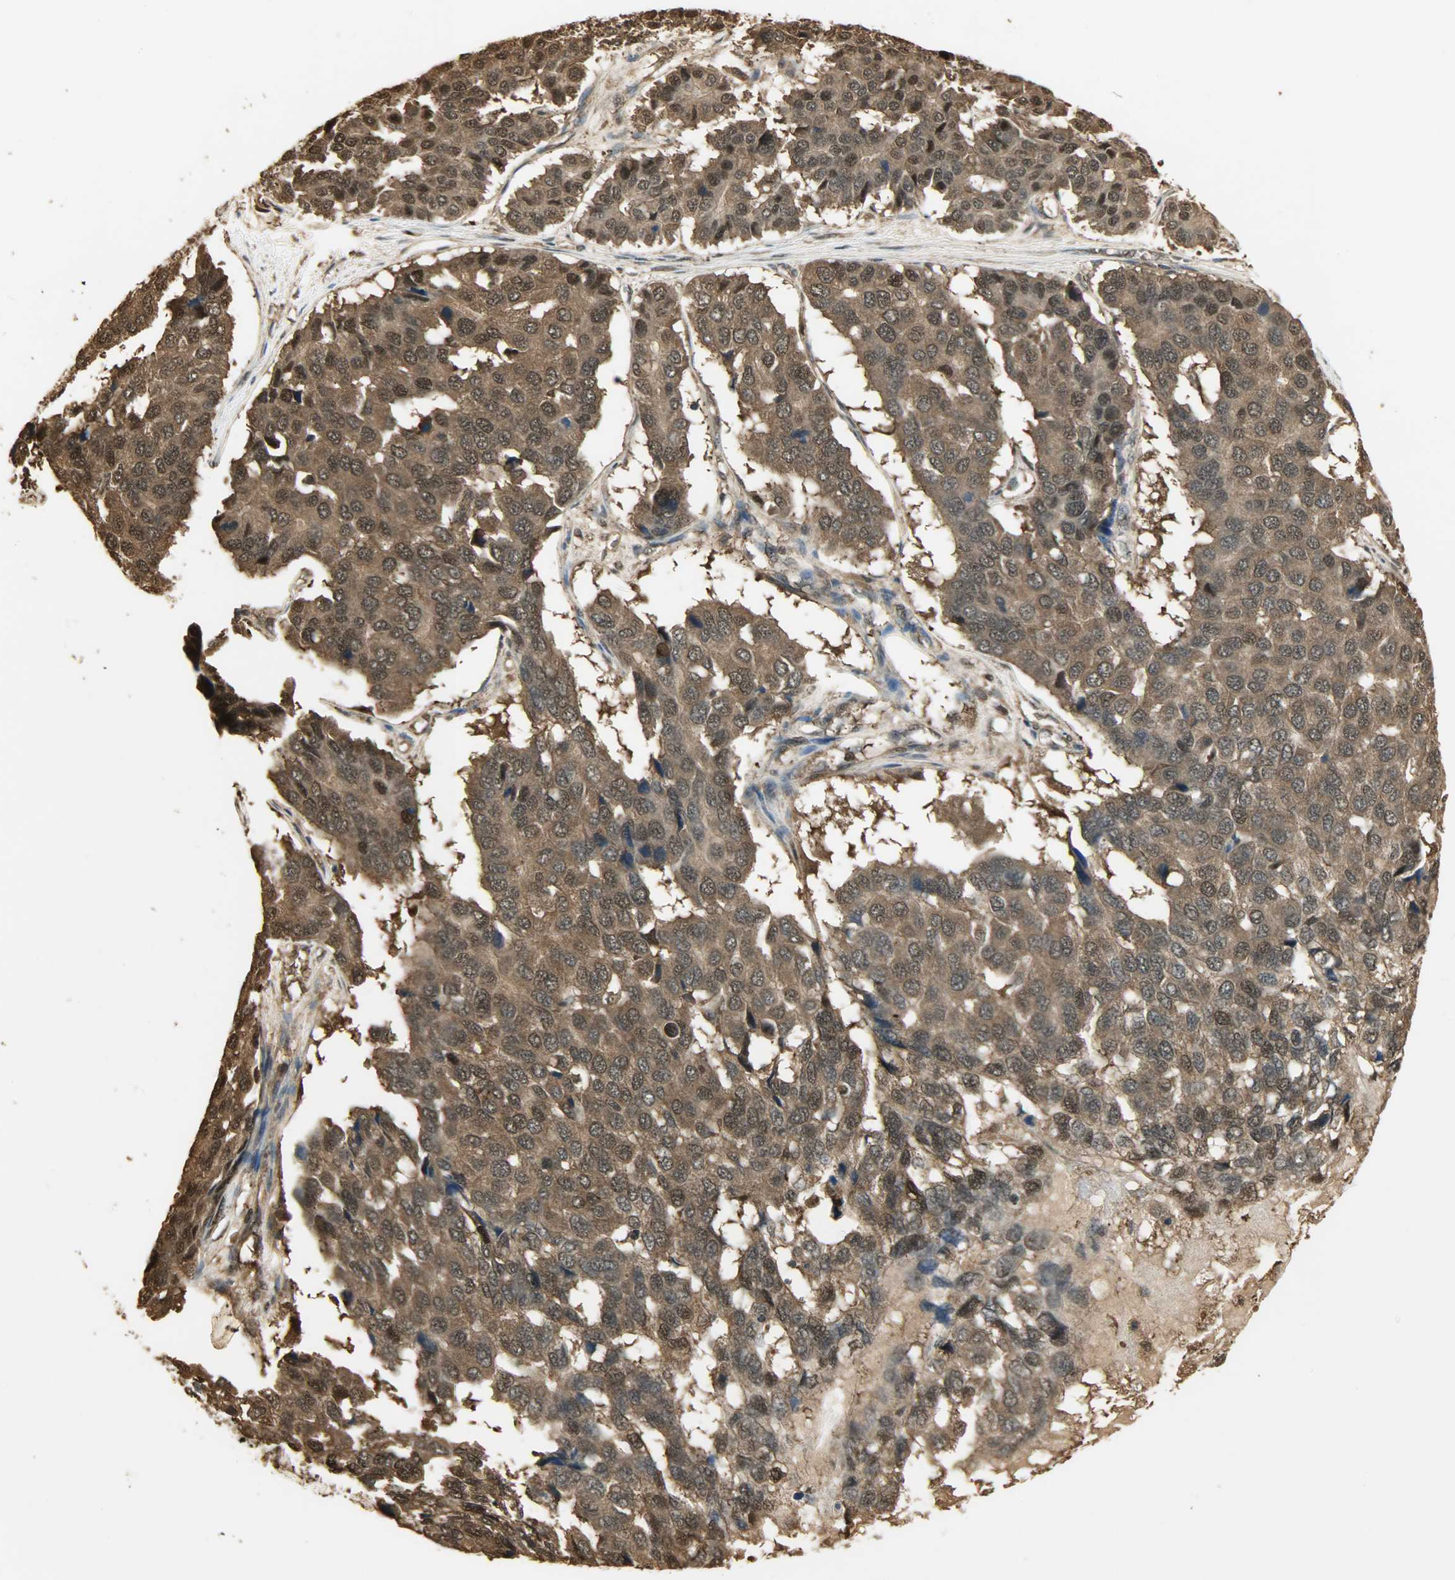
{"staining": {"intensity": "strong", "quantity": ">75%", "location": "cytoplasmic/membranous,nuclear"}, "tissue": "pancreatic cancer", "cell_type": "Tumor cells", "image_type": "cancer", "snomed": [{"axis": "morphology", "description": "Adenocarcinoma, NOS"}, {"axis": "topography", "description": "Pancreas"}], "caption": "Protein staining of pancreatic adenocarcinoma tissue displays strong cytoplasmic/membranous and nuclear staining in approximately >75% of tumor cells.", "gene": "YWHAZ", "patient": {"sex": "male", "age": 50}}